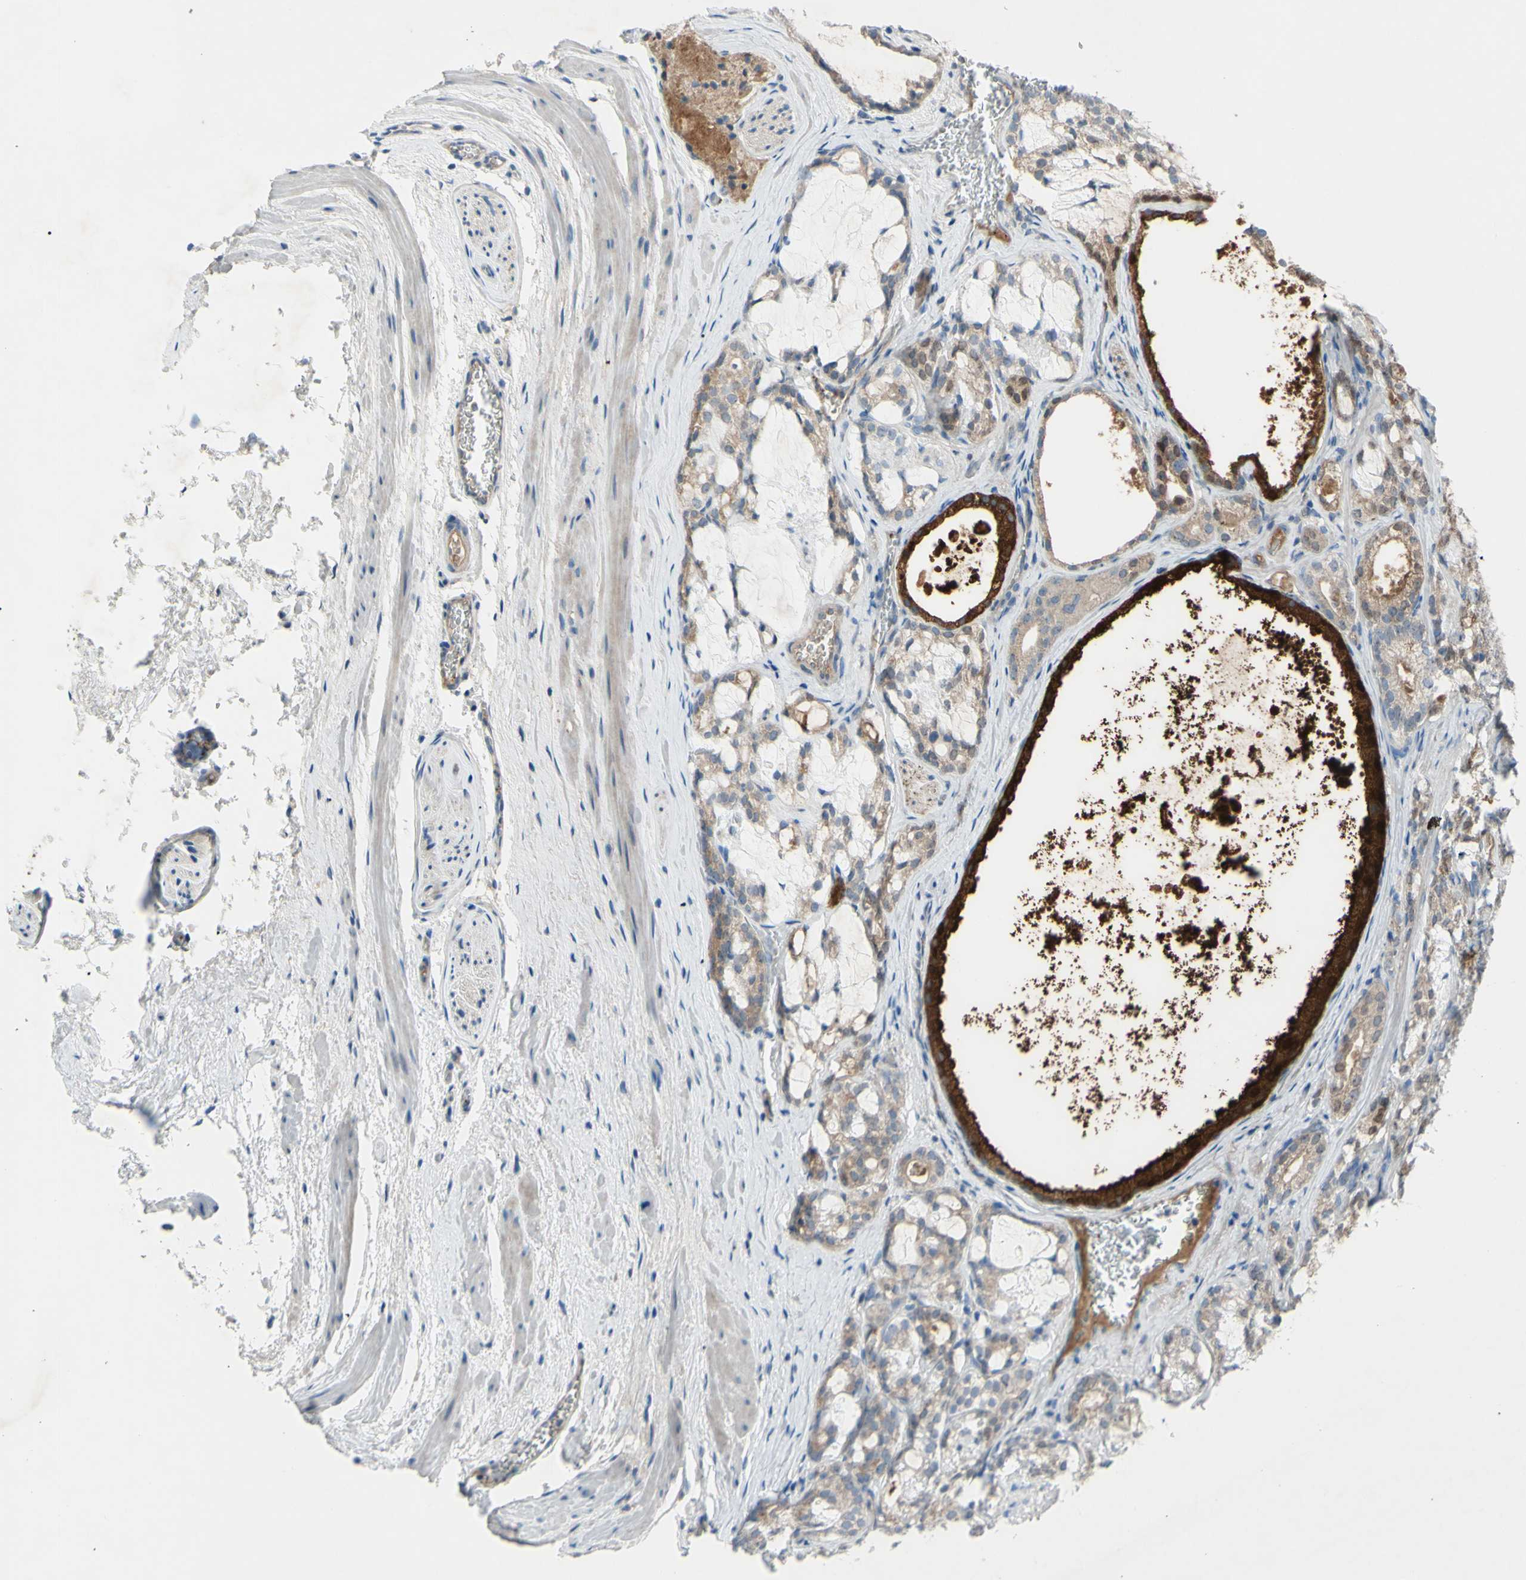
{"staining": {"intensity": "strong", "quantity": "25%-75%", "location": "cytoplasmic/membranous"}, "tissue": "prostate cancer", "cell_type": "Tumor cells", "image_type": "cancer", "snomed": [{"axis": "morphology", "description": "Adenocarcinoma, Low grade"}, {"axis": "topography", "description": "Prostate"}], "caption": "An image of human adenocarcinoma (low-grade) (prostate) stained for a protein reveals strong cytoplasmic/membranous brown staining in tumor cells.", "gene": "ATRN", "patient": {"sex": "male", "age": 59}}